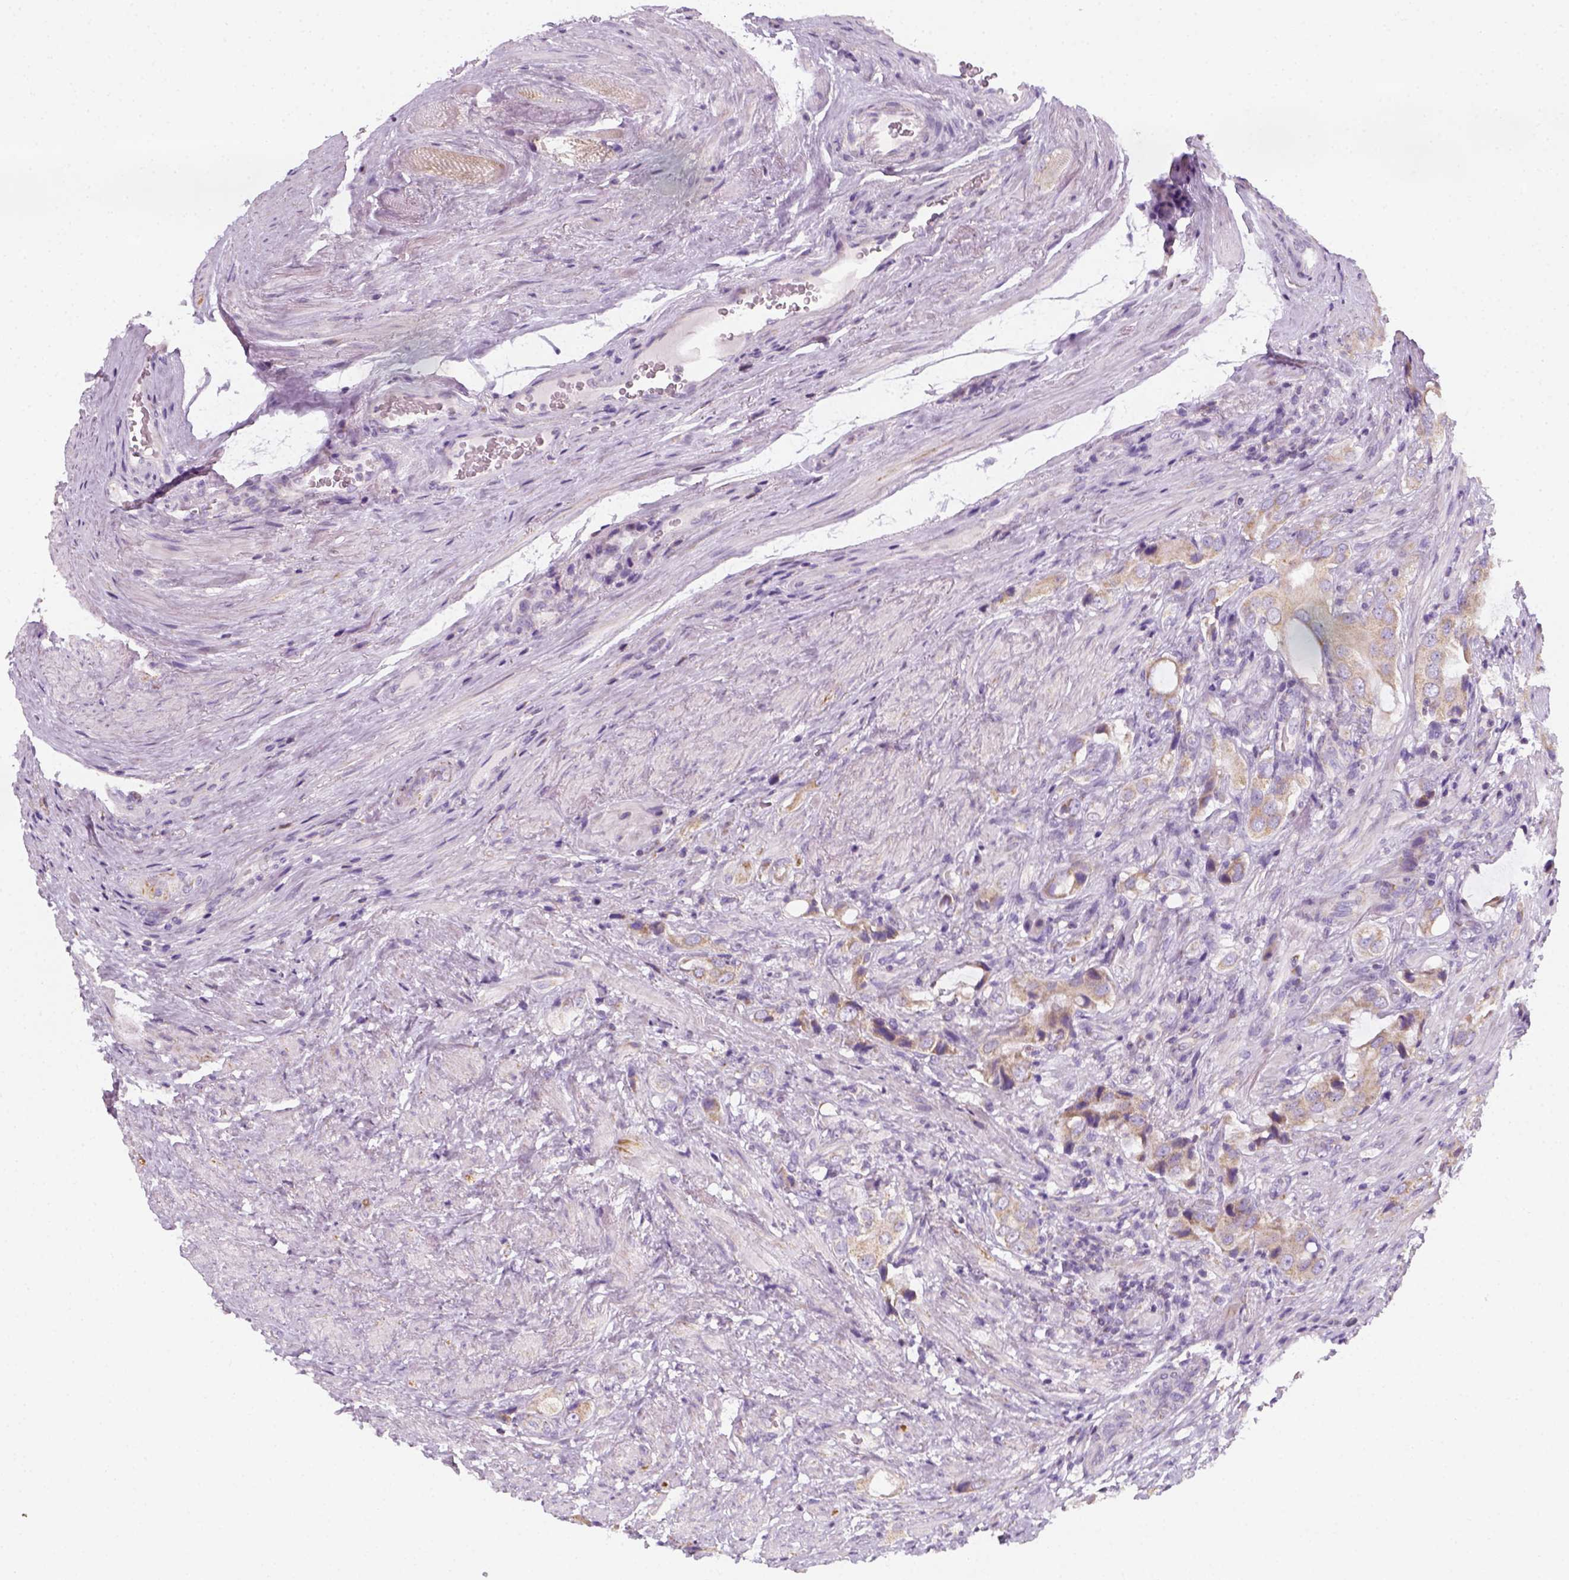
{"staining": {"intensity": "weak", "quantity": "25%-75%", "location": "cytoplasmic/membranous"}, "tissue": "prostate cancer", "cell_type": "Tumor cells", "image_type": "cancer", "snomed": [{"axis": "morphology", "description": "Adenocarcinoma, NOS"}, {"axis": "topography", "description": "Prostate"}], "caption": "Protein expression analysis of prostate adenocarcinoma reveals weak cytoplasmic/membranous positivity in approximately 25%-75% of tumor cells.", "gene": "AWAT2", "patient": {"sex": "male", "age": 63}}